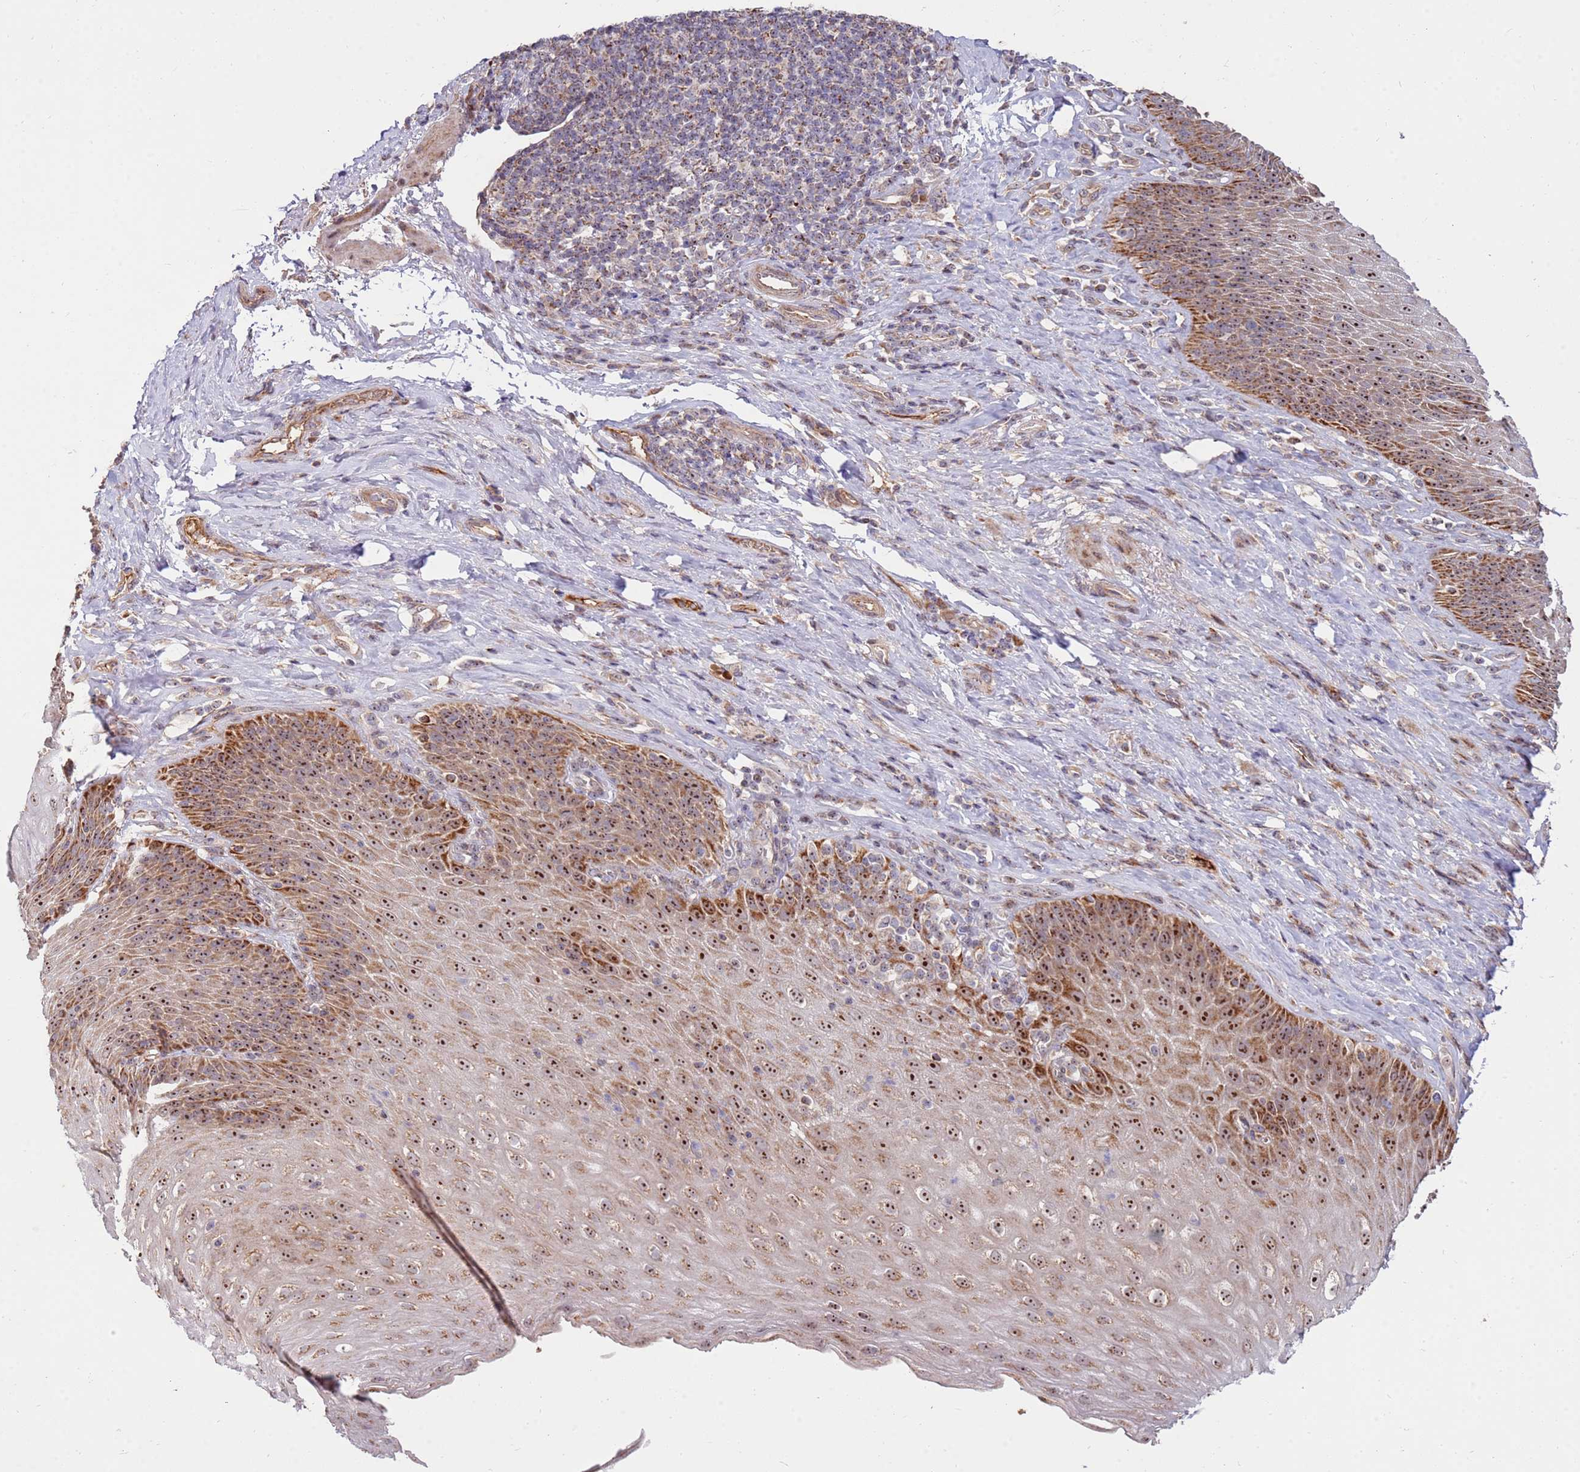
{"staining": {"intensity": "strong", "quantity": ">75%", "location": "cytoplasmic/membranous,nuclear"}, "tissue": "esophagus", "cell_type": "Squamous epithelial cells", "image_type": "normal", "snomed": [{"axis": "morphology", "description": "Normal tissue, NOS"}, {"axis": "topography", "description": "Esophagus"}], "caption": "Immunohistochemistry (IHC) (DAB (3,3'-diaminobenzidine)) staining of normal esophagus reveals strong cytoplasmic/membranous,nuclear protein staining in approximately >75% of squamous epithelial cells. (brown staining indicates protein expression, while blue staining denotes nuclei).", "gene": "KIF25", "patient": {"sex": "female", "age": 61}}